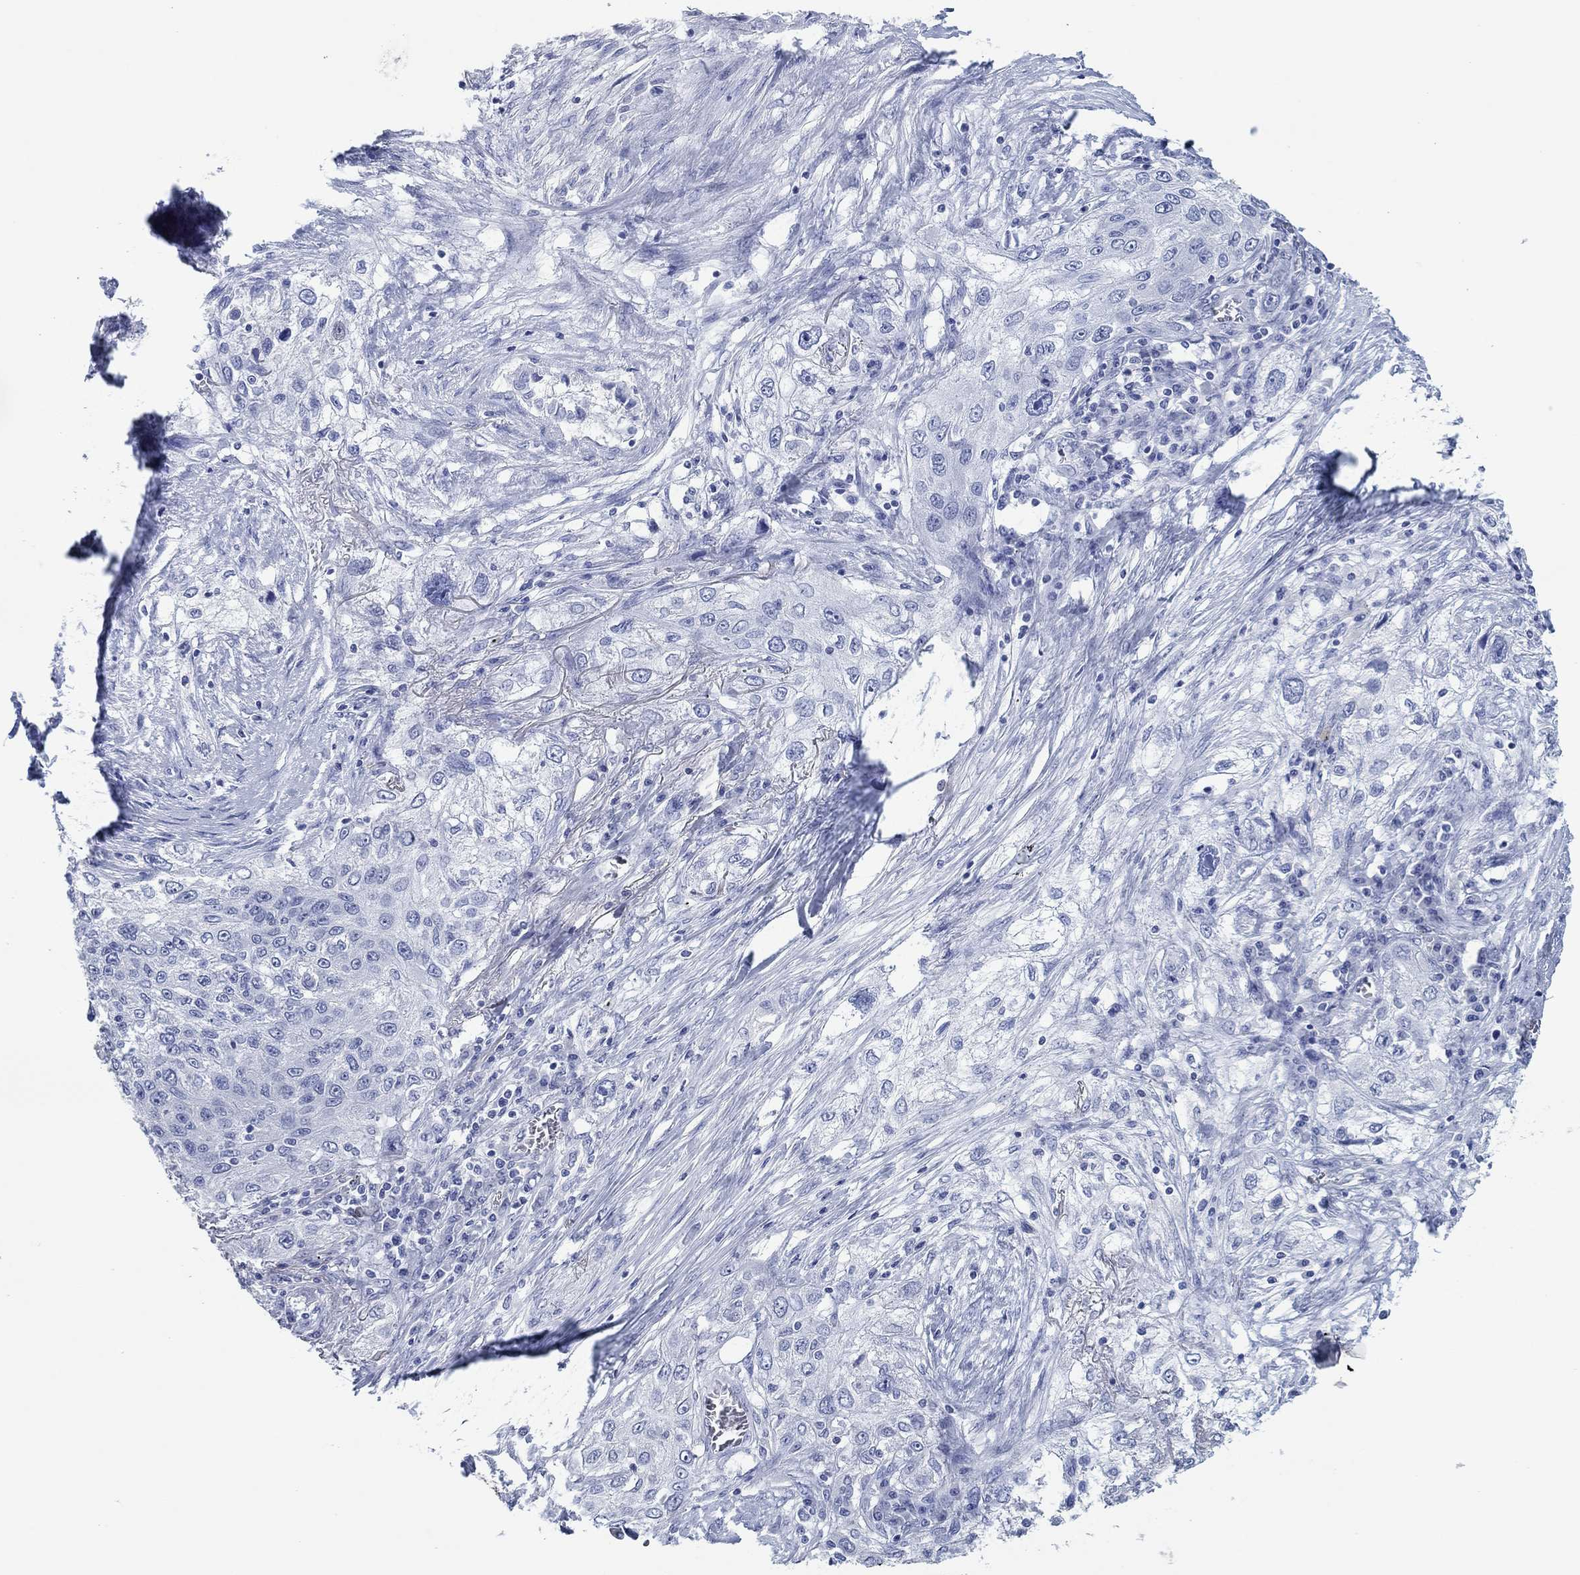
{"staining": {"intensity": "negative", "quantity": "none", "location": "none"}, "tissue": "lung cancer", "cell_type": "Tumor cells", "image_type": "cancer", "snomed": [{"axis": "morphology", "description": "Squamous cell carcinoma, NOS"}, {"axis": "topography", "description": "Lung"}], "caption": "An immunohistochemistry photomicrograph of squamous cell carcinoma (lung) is shown. There is no staining in tumor cells of squamous cell carcinoma (lung).", "gene": "POU5F1", "patient": {"sex": "female", "age": 69}}